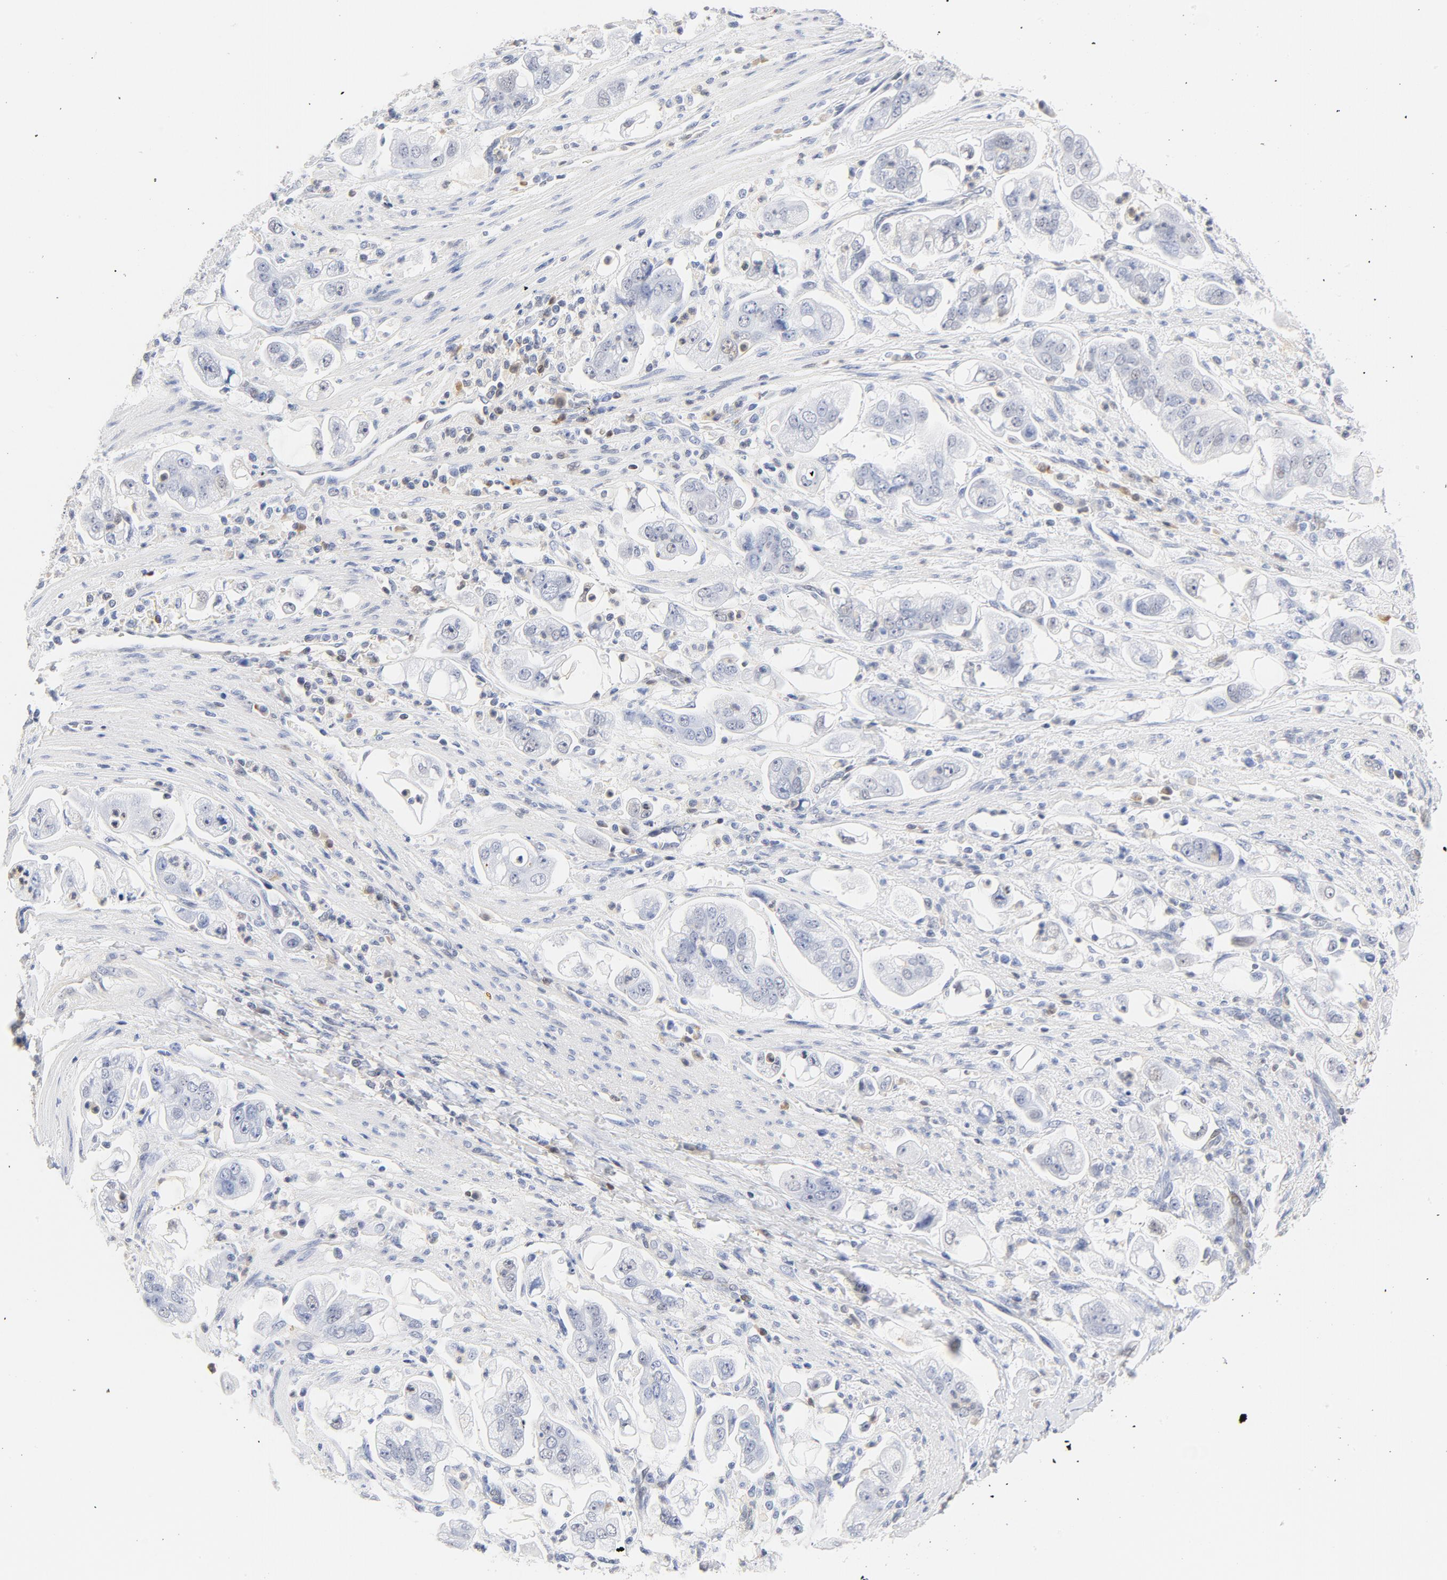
{"staining": {"intensity": "negative", "quantity": "none", "location": "none"}, "tissue": "stomach cancer", "cell_type": "Tumor cells", "image_type": "cancer", "snomed": [{"axis": "morphology", "description": "Adenocarcinoma, NOS"}, {"axis": "topography", "description": "Stomach"}], "caption": "DAB (3,3'-diaminobenzidine) immunohistochemical staining of stomach adenocarcinoma exhibits no significant positivity in tumor cells.", "gene": "CDKN1B", "patient": {"sex": "male", "age": 62}}